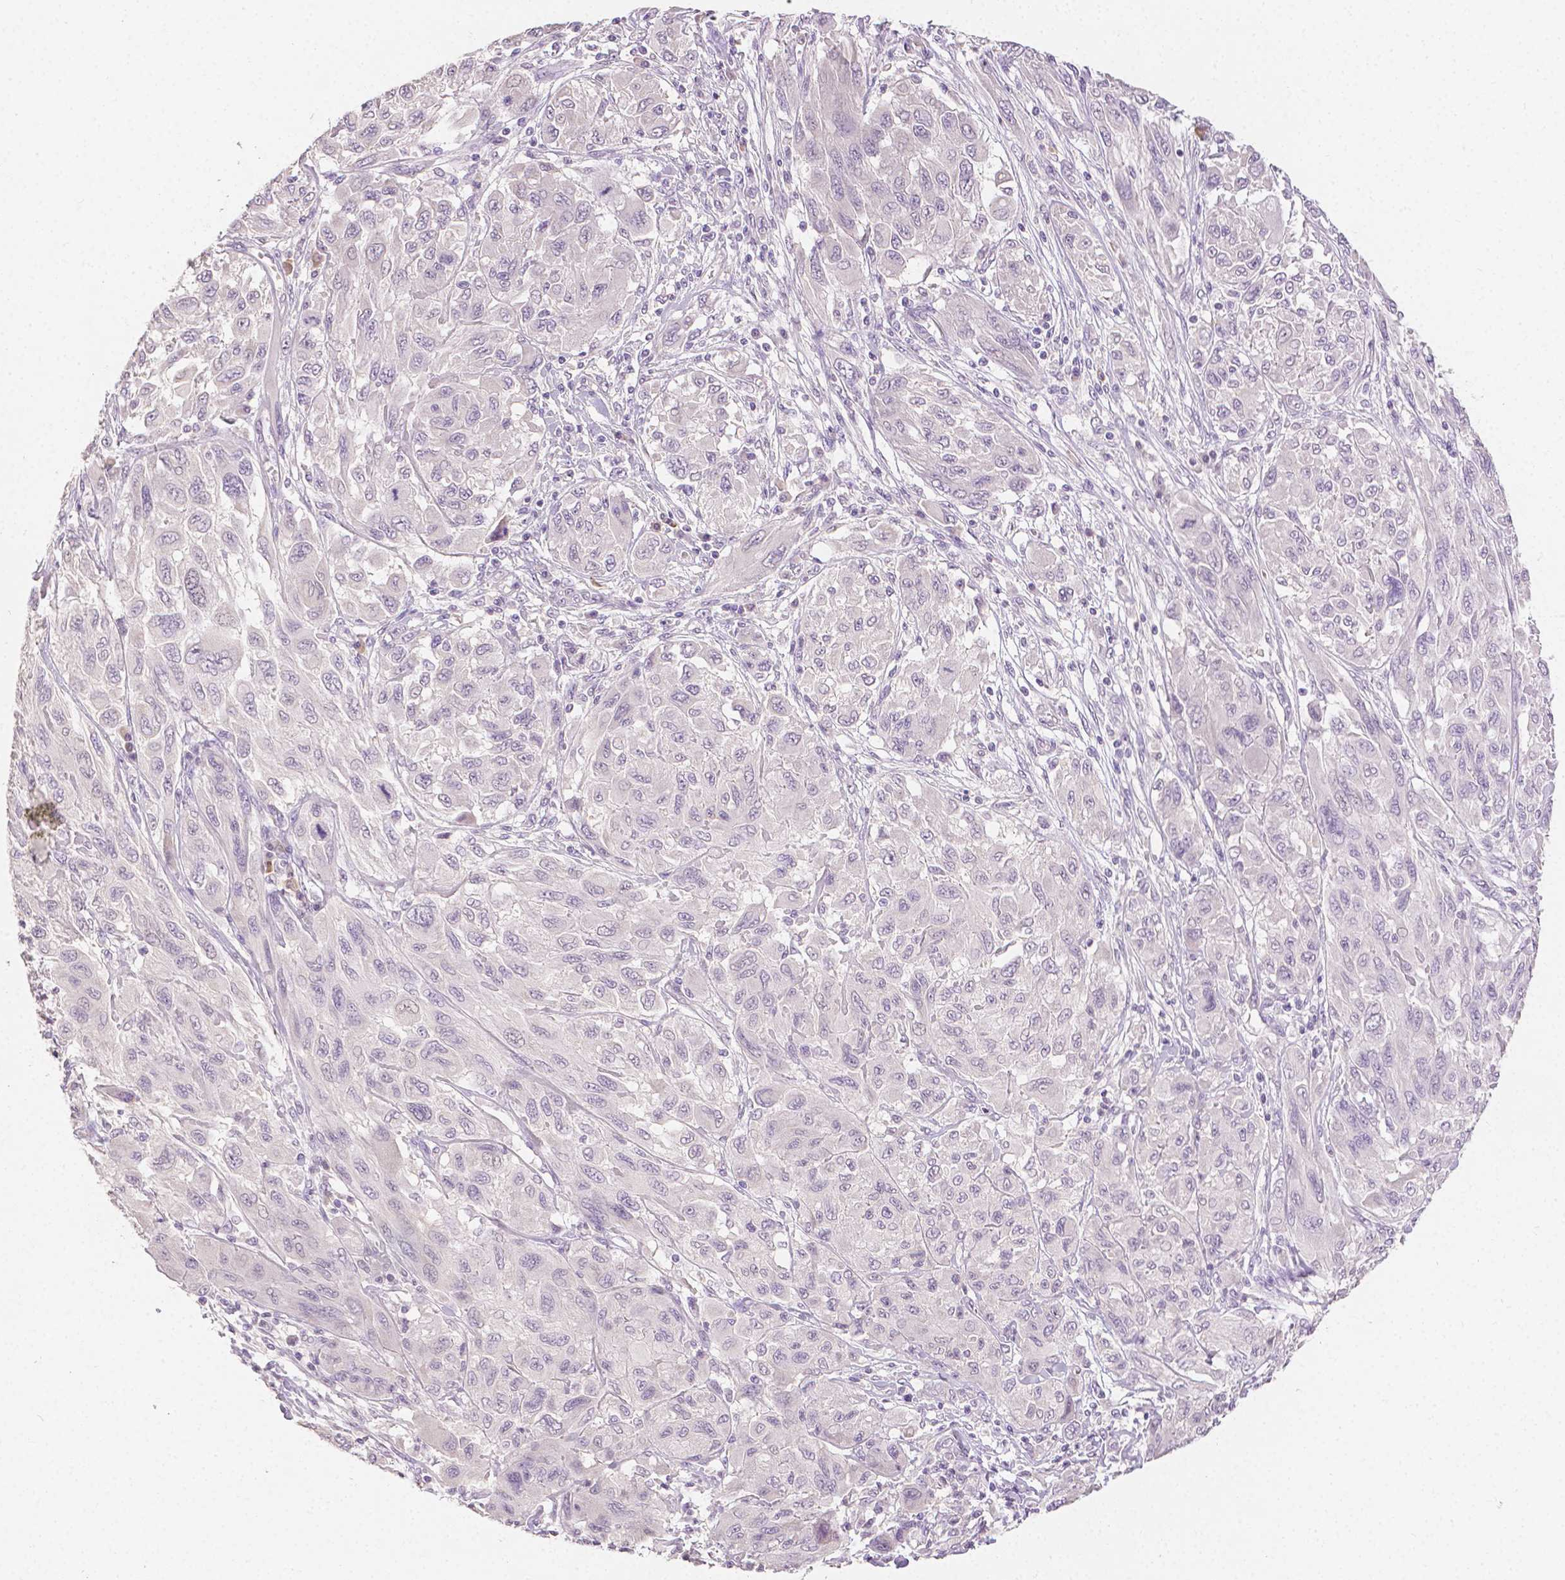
{"staining": {"intensity": "negative", "quantity": "none", "location": "none"}, "tissue": "melanoma", "cell_type": "Tumor cells", "image_type": "cancer", "snomed": [{"axis": "morphology", "description": "Malignant melanoma, NOS"}, {"axis": "topography", "description": "Skin"}], "caption": "DAB (3,3'-diaminobenzidine) immunohistochemical staining of human malignant melanoma displays no significant staining in tumor cells.", "gene": "TGM1", "patient": {"sex": "female", "age": 91}}